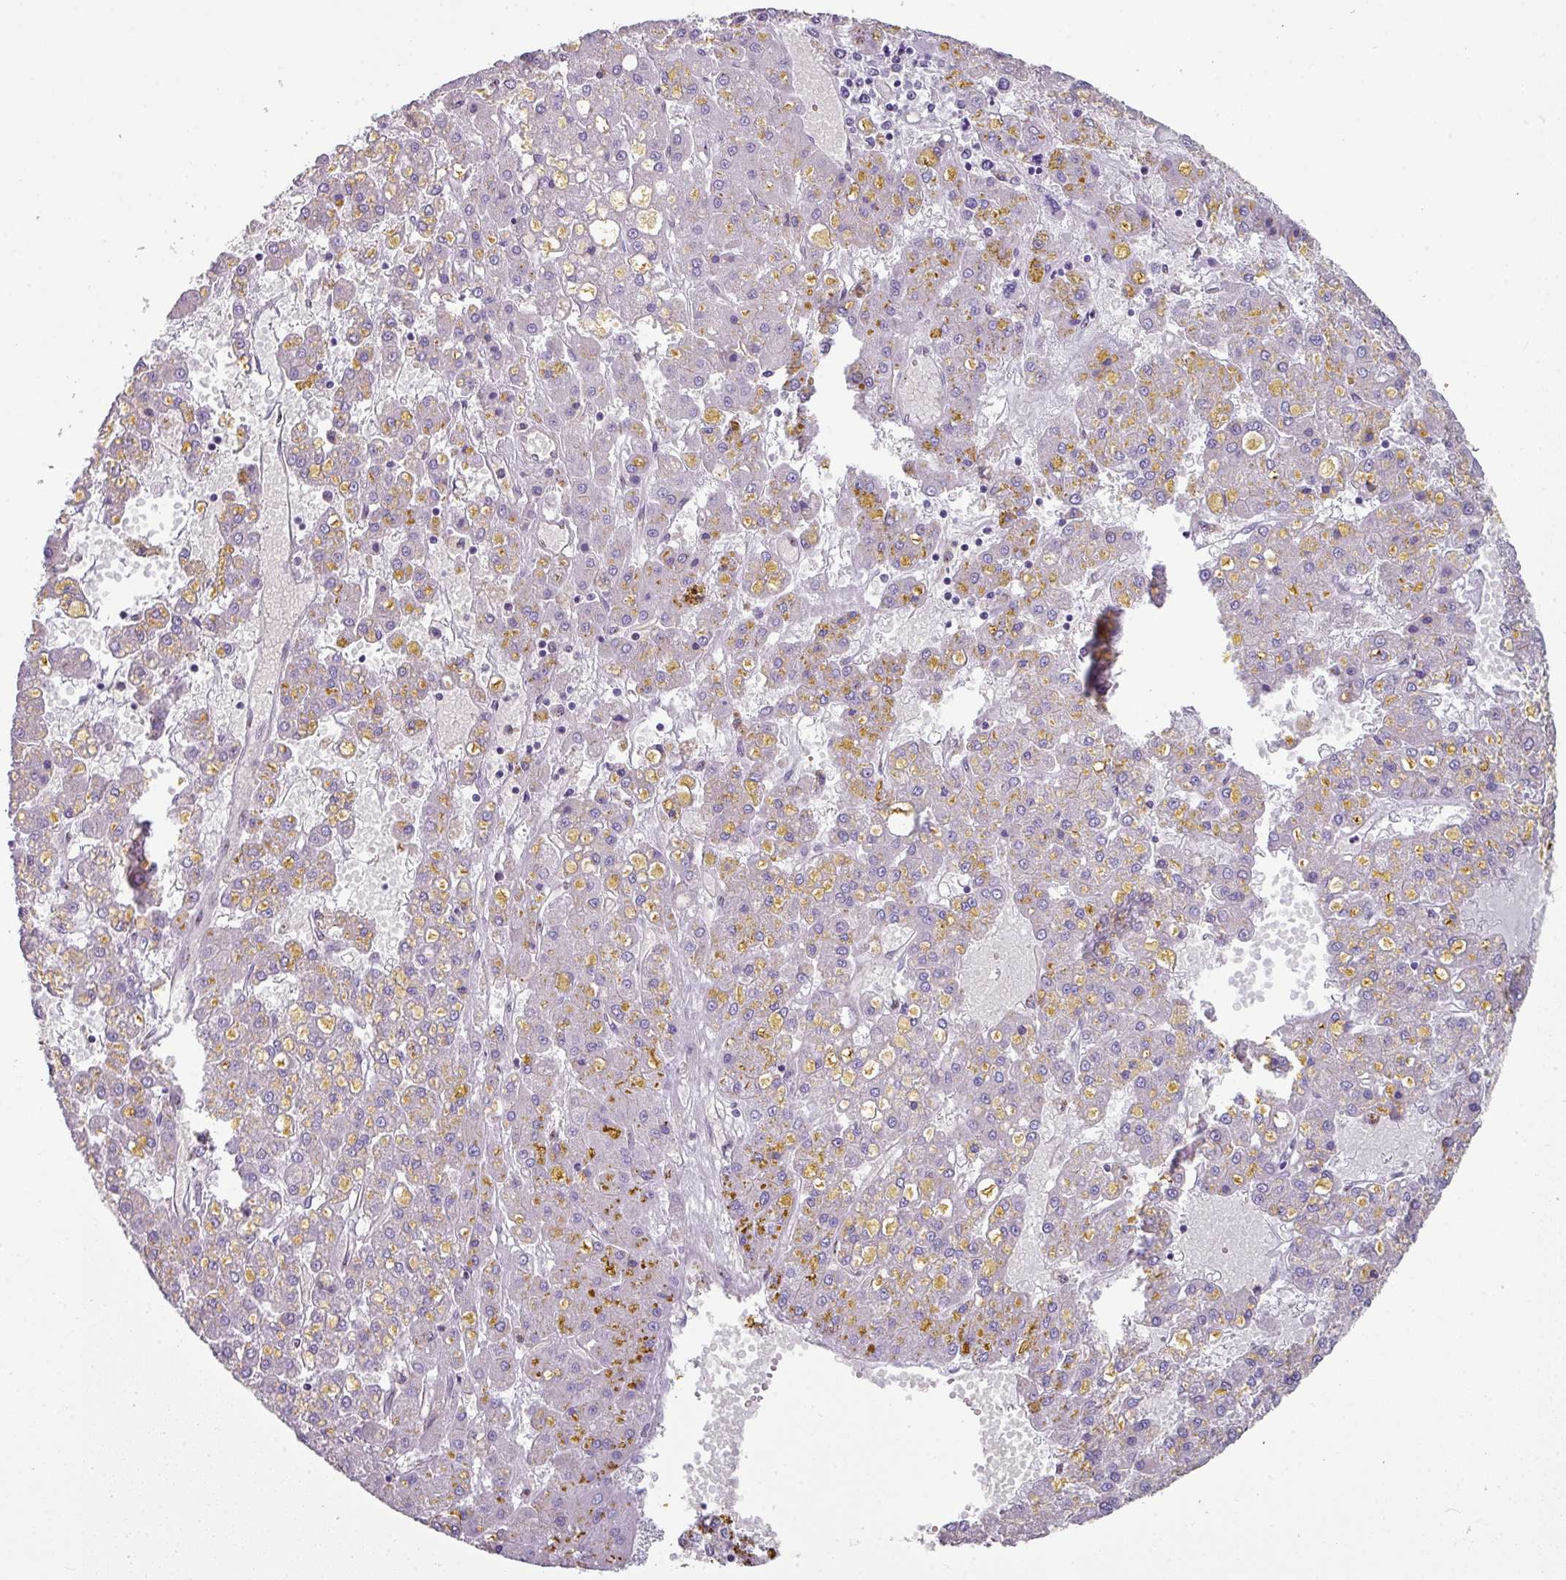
{"staining": {"intensity": "negative", "quantity": "none", "location": "none"}, "tissue": "liver cancer", "cell_type": "Tumor cells", "image_type": "cancer", "snomed": [{"axis": "morphology", "description": "Carcinoma, Hepatocellular, NOS"}, {"axis": "topography", "description": "Liver"}], "caption": "Protein analysis of liver cancer (hepatocellular carcinoma) shows no significant expression in tumor cells. The staining is performed using DAB brown chromogen with nuclei counter-stained in using hematoxylin.", "gene": "LRRC9", "patient": {"sex": "male", "age": 67}}